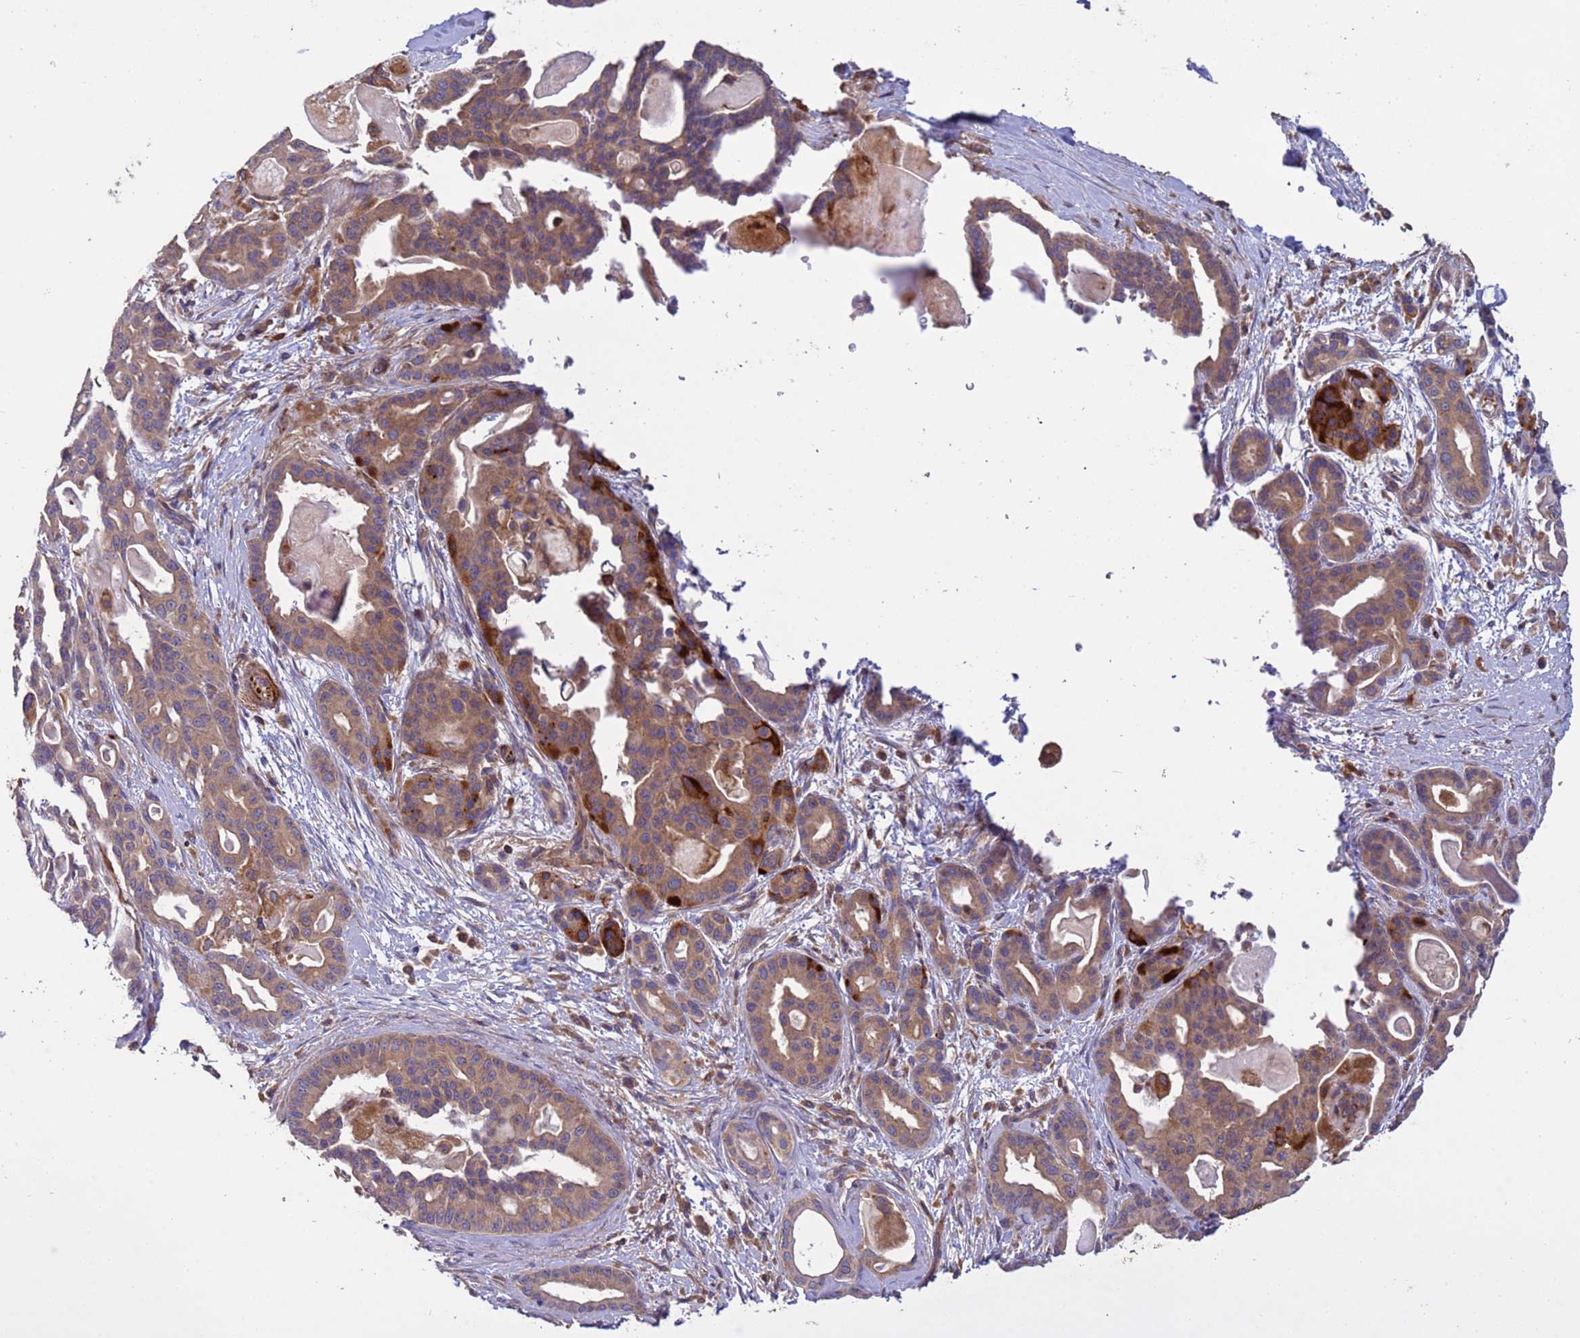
{"staining": {"intensity": "strong", "quantity": "<25%", "location": "cytoplasmic/membranous"}, "tissue": "pancreatic cancer", "cell_type": "Tumor cells", "image_type": "cancer", "snomed": [{"axis": "morphology", "description": "Adenocarcinoma, NOS"}, {"axis": "topography", "description": "Pancreas"}], "caption": "Strong cytoplasmic/membranous positivity is identified in approximately <25% of tumor cells in adenocarcinoma (pancreatic).", "gene": "RAB10", "patient": {"sex": "male", "age": 63}}